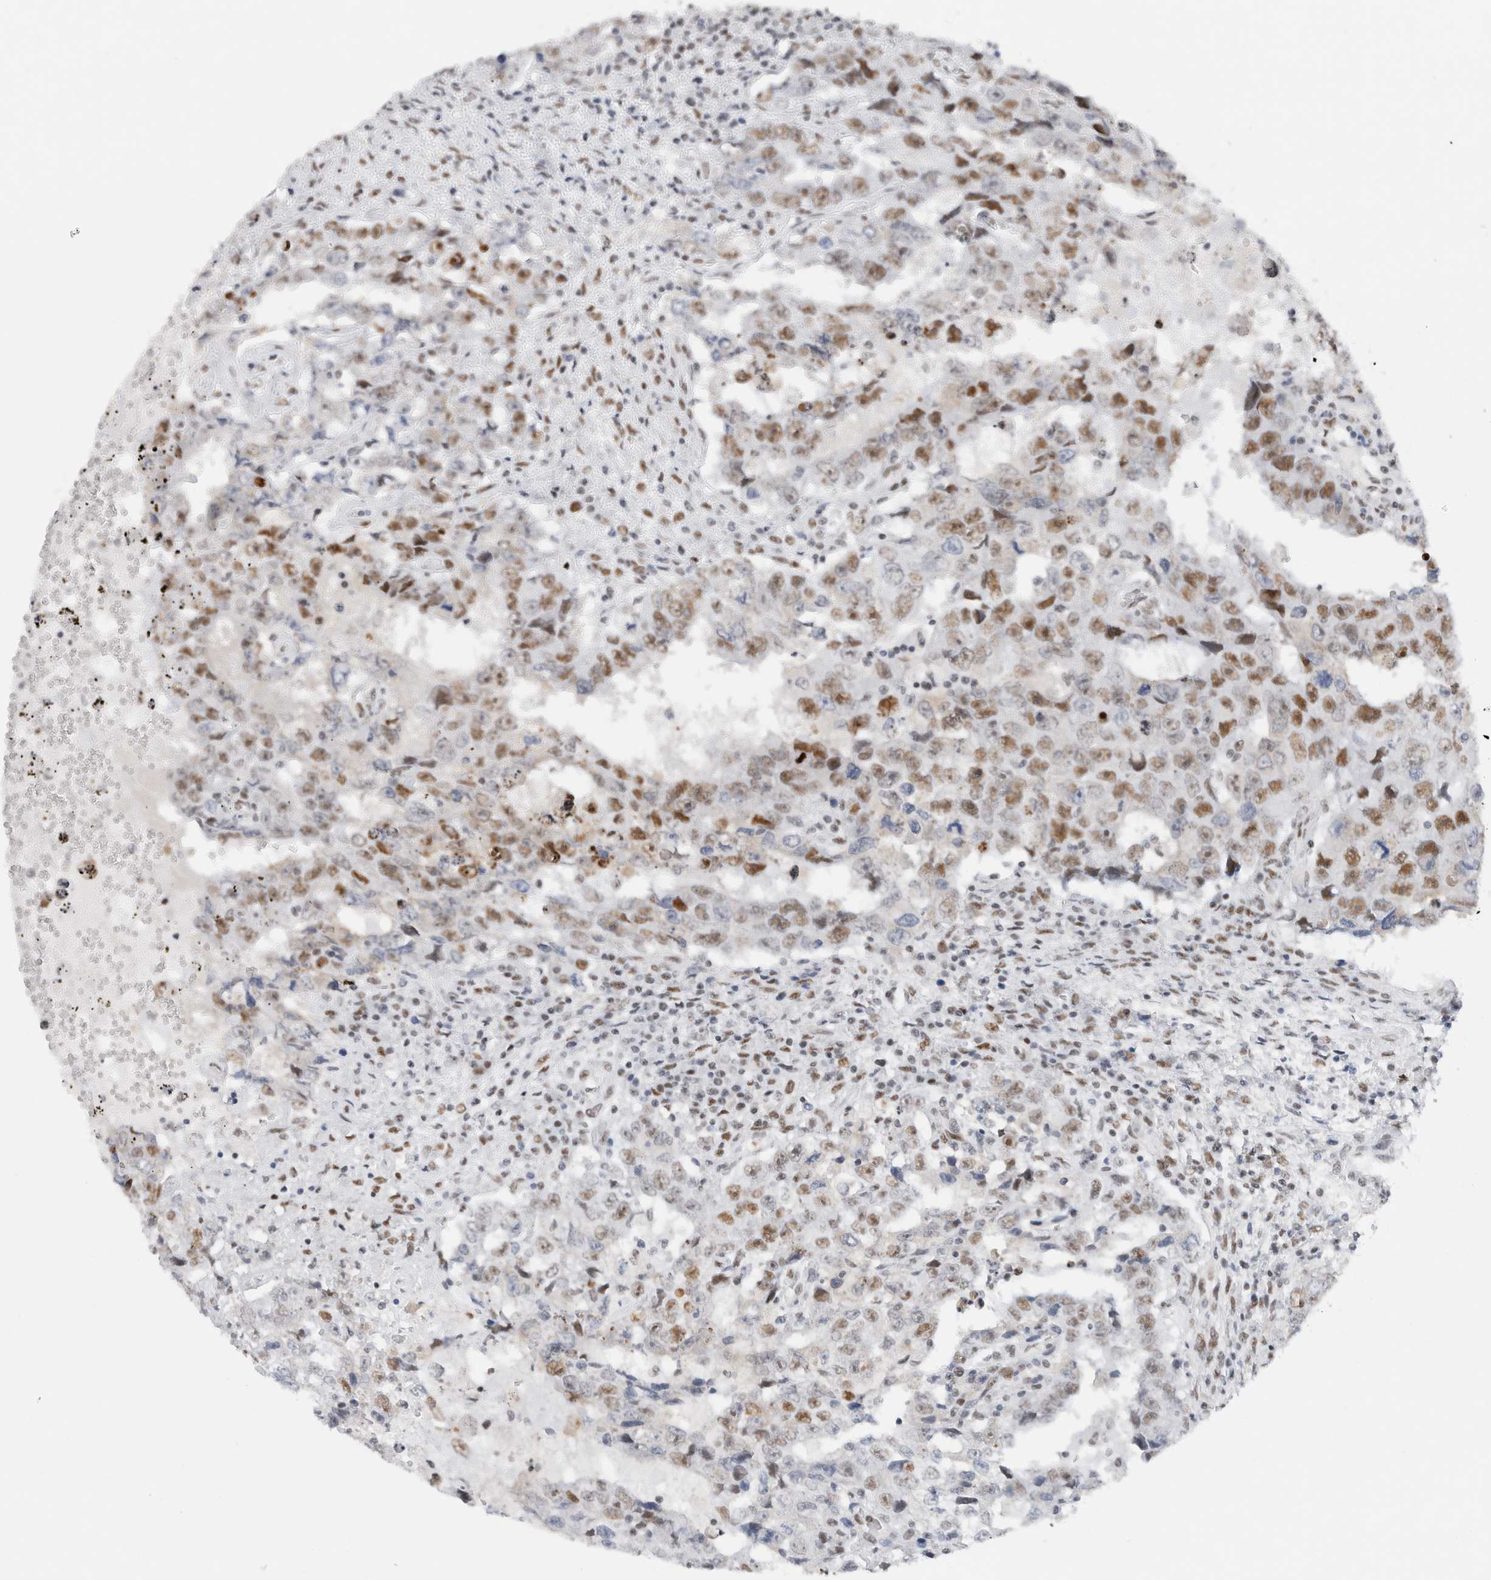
{"staining": {"intensity": "moderate", "quantity": ">75%", "location": "nuclear"}, "tissue": "testis cancer", "cell_type": "Tumor cells", "image_type": "cancer", "snomed": [{"axis": "morphology", "description": "Carcinoma, Embryonal, NOS"}, {"axis": "topography", "description": "Testis"}], "caption": "Immunohistochemical staining of testis cancer (embryonal carcinoma) displays medium levels of moderate nuclear protein staining in about >75% of tumor cells. The protein of interest is stained brown, and the nuclei are stained in blue (DAB IHC with brightfield microscopy, high magnification).", "gene": "COPS7A", "patient": {"sex": "male", "age": 26}}